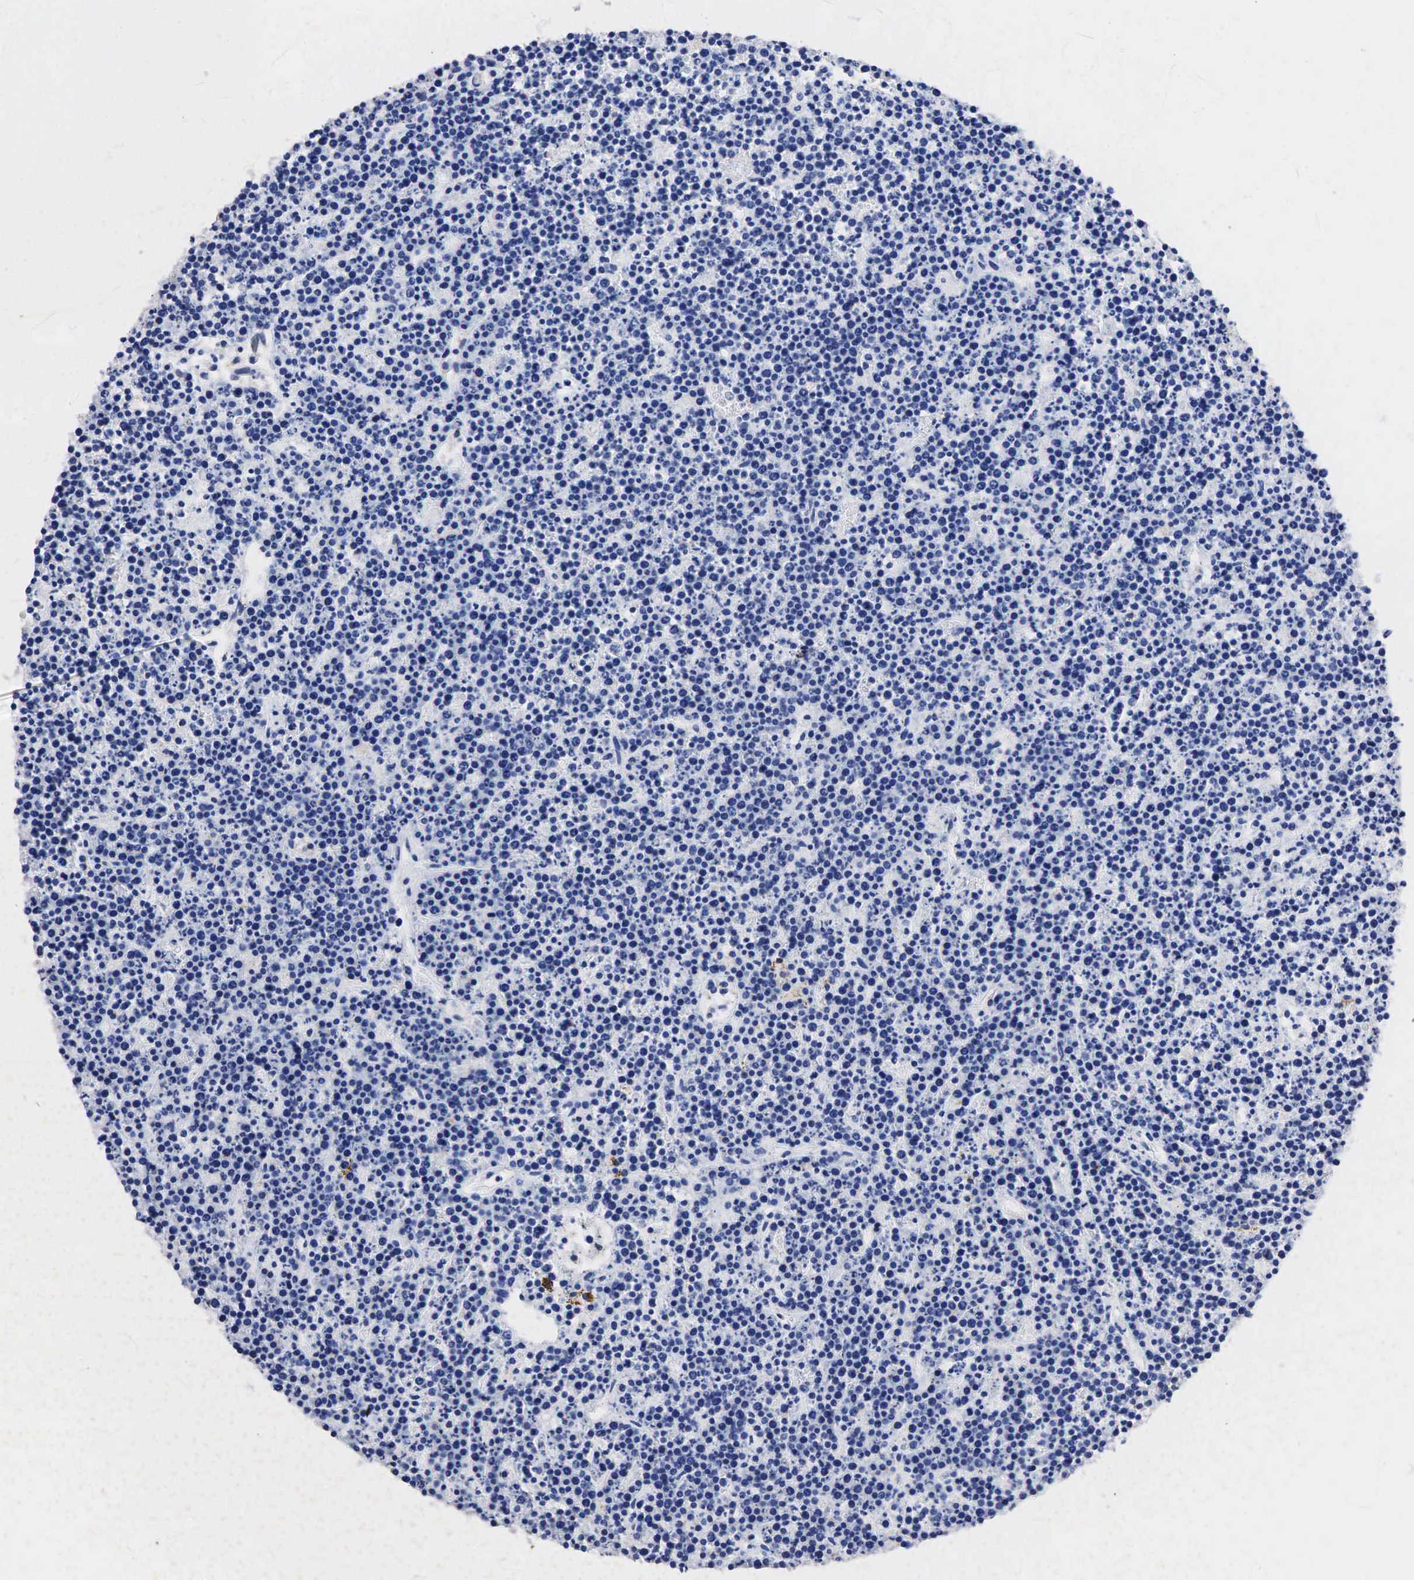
{"staining": {"intensity": "negative", "quantity": "none", "location": "none"}, "tissue": "lymphoma", "cell_type": "Tumor cells", "image_type": "cancer", "snomed": [{"axis": "morphology", "description": "Malignant lymphoma, non-Hodgkin's type, High grade"}, {"axis": "topography", "description": "Ovary"}], "caption": "An image of human malignant lymphoma, non-Hodgkin's type (high-grade) is negative for staining in tumor cells. (DAB immunohistochemistry (IHC), high magnification).", "gene": "SYP", "patient": {"sex": "female", "age": 56}}